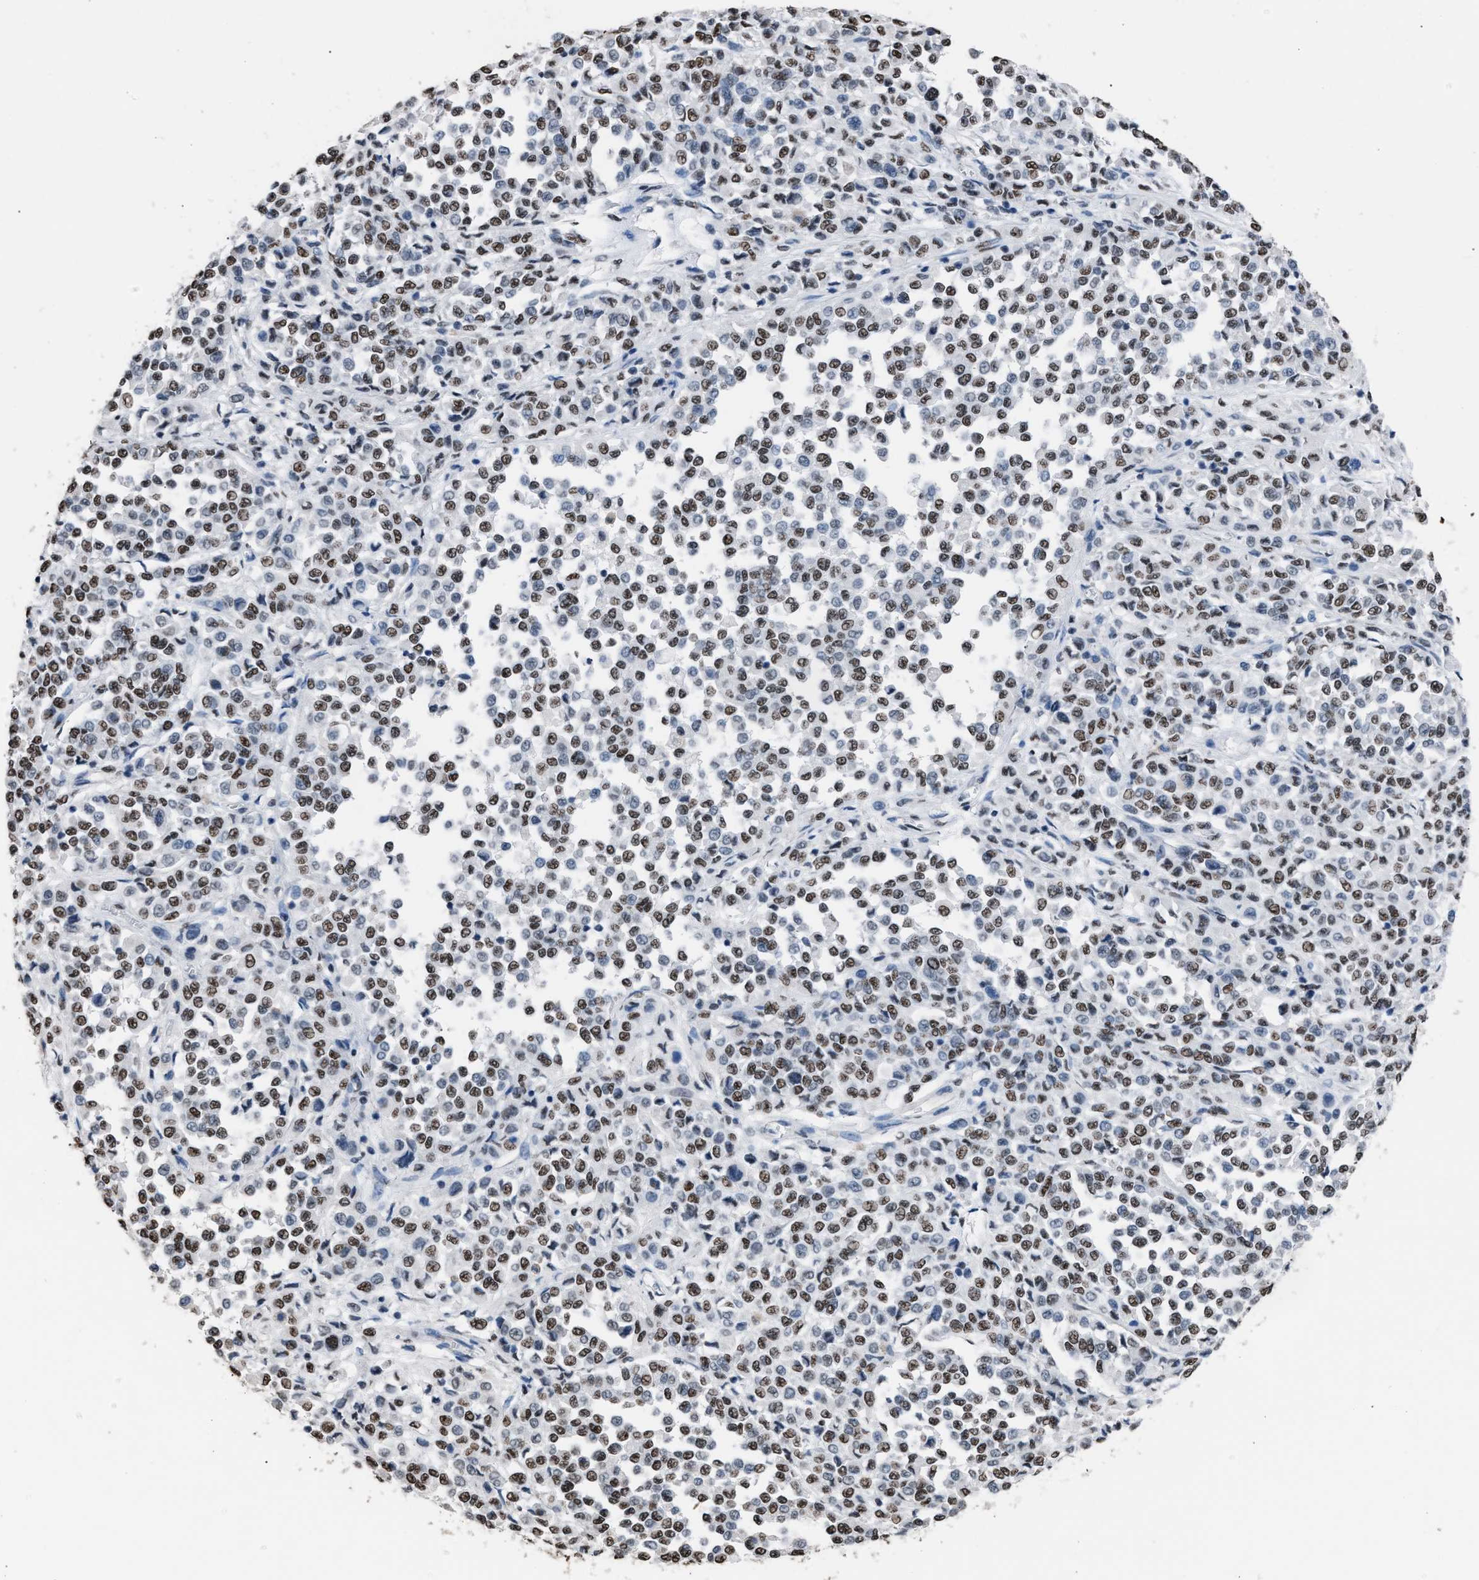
{"staining": {"intensity": "moderate", "quantity": ">75%", "location": "nuclear"}, "tissue": "melanoma", "cell_type": "Tumor cells", "image_type": "cancer", "snomed": [{"axis": "morphology", "description": "Malignant melanoma, Metastatic site"}, {"axis": "topography", "description": "Pancreas"}], "caption": "Protein expression analysis of human melanoma reveals moderate nuclear staining in about >75% of tumor cells. (IHC, brightfield microscopy, high magnification).", "gene": "CCAR2", "patient": {"sex": "female", "age": 30}}